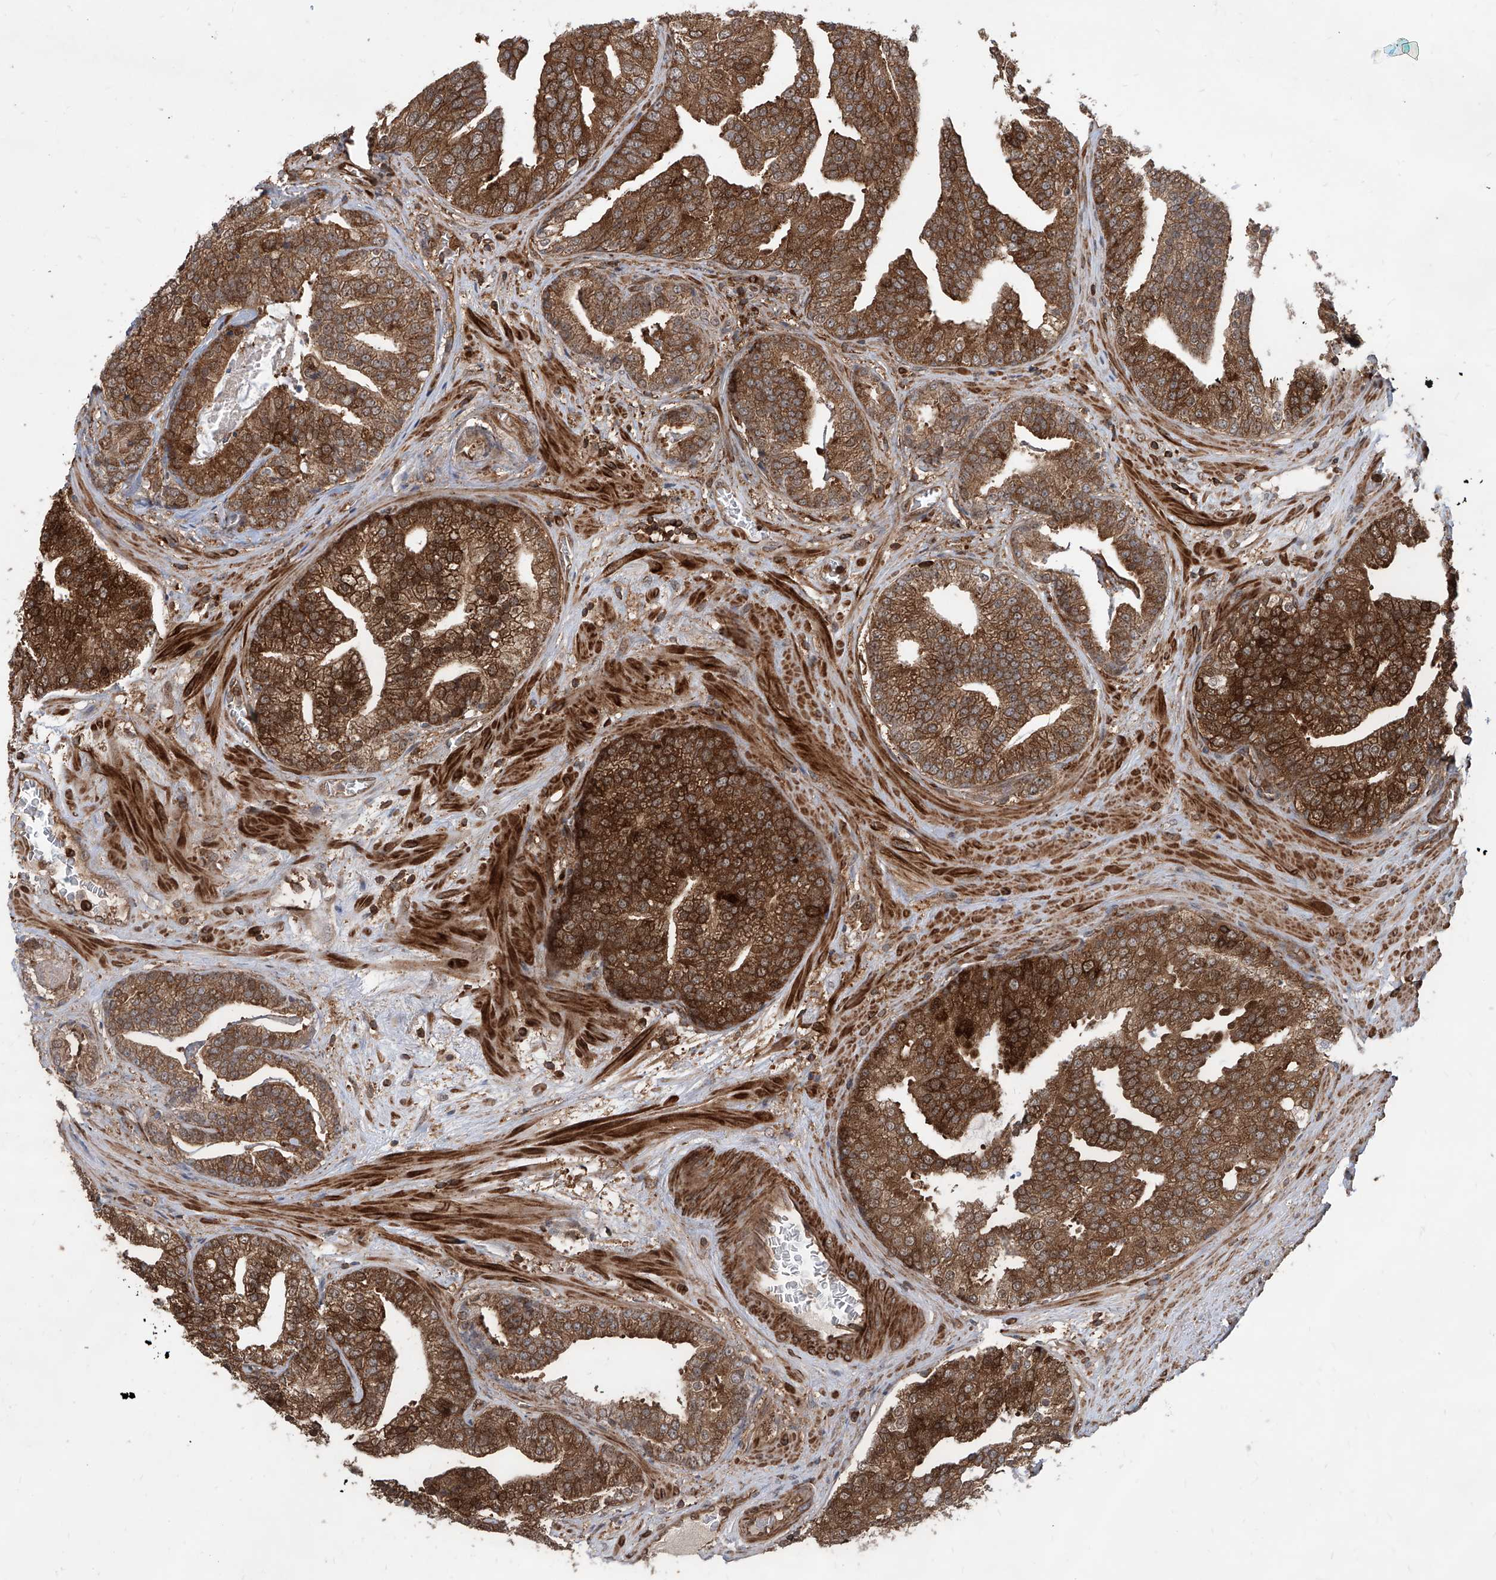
{"staining": {"intensity": "strong", "quantity": ">75%", "location": "cytoplasmic/membranous,nuclear"}, "tissue": "prostate cancer", "cell_type": "Tumor cells", "image_type": "cancer", "snomed": [{"axis": "morphology", "description": "Adenocarcinoma, Low grade"}, {"axis": "topography", "description": "Prostate"}], "caption": "Approximately >75% of tumor cells in prostate cancer reveal strong cytoplasmic/membranous and nuclear protein expression as visualized by brown immunohistochemical staining.", "gene": "MAGED2", "patient": {"sex": "male", "age": 67}}